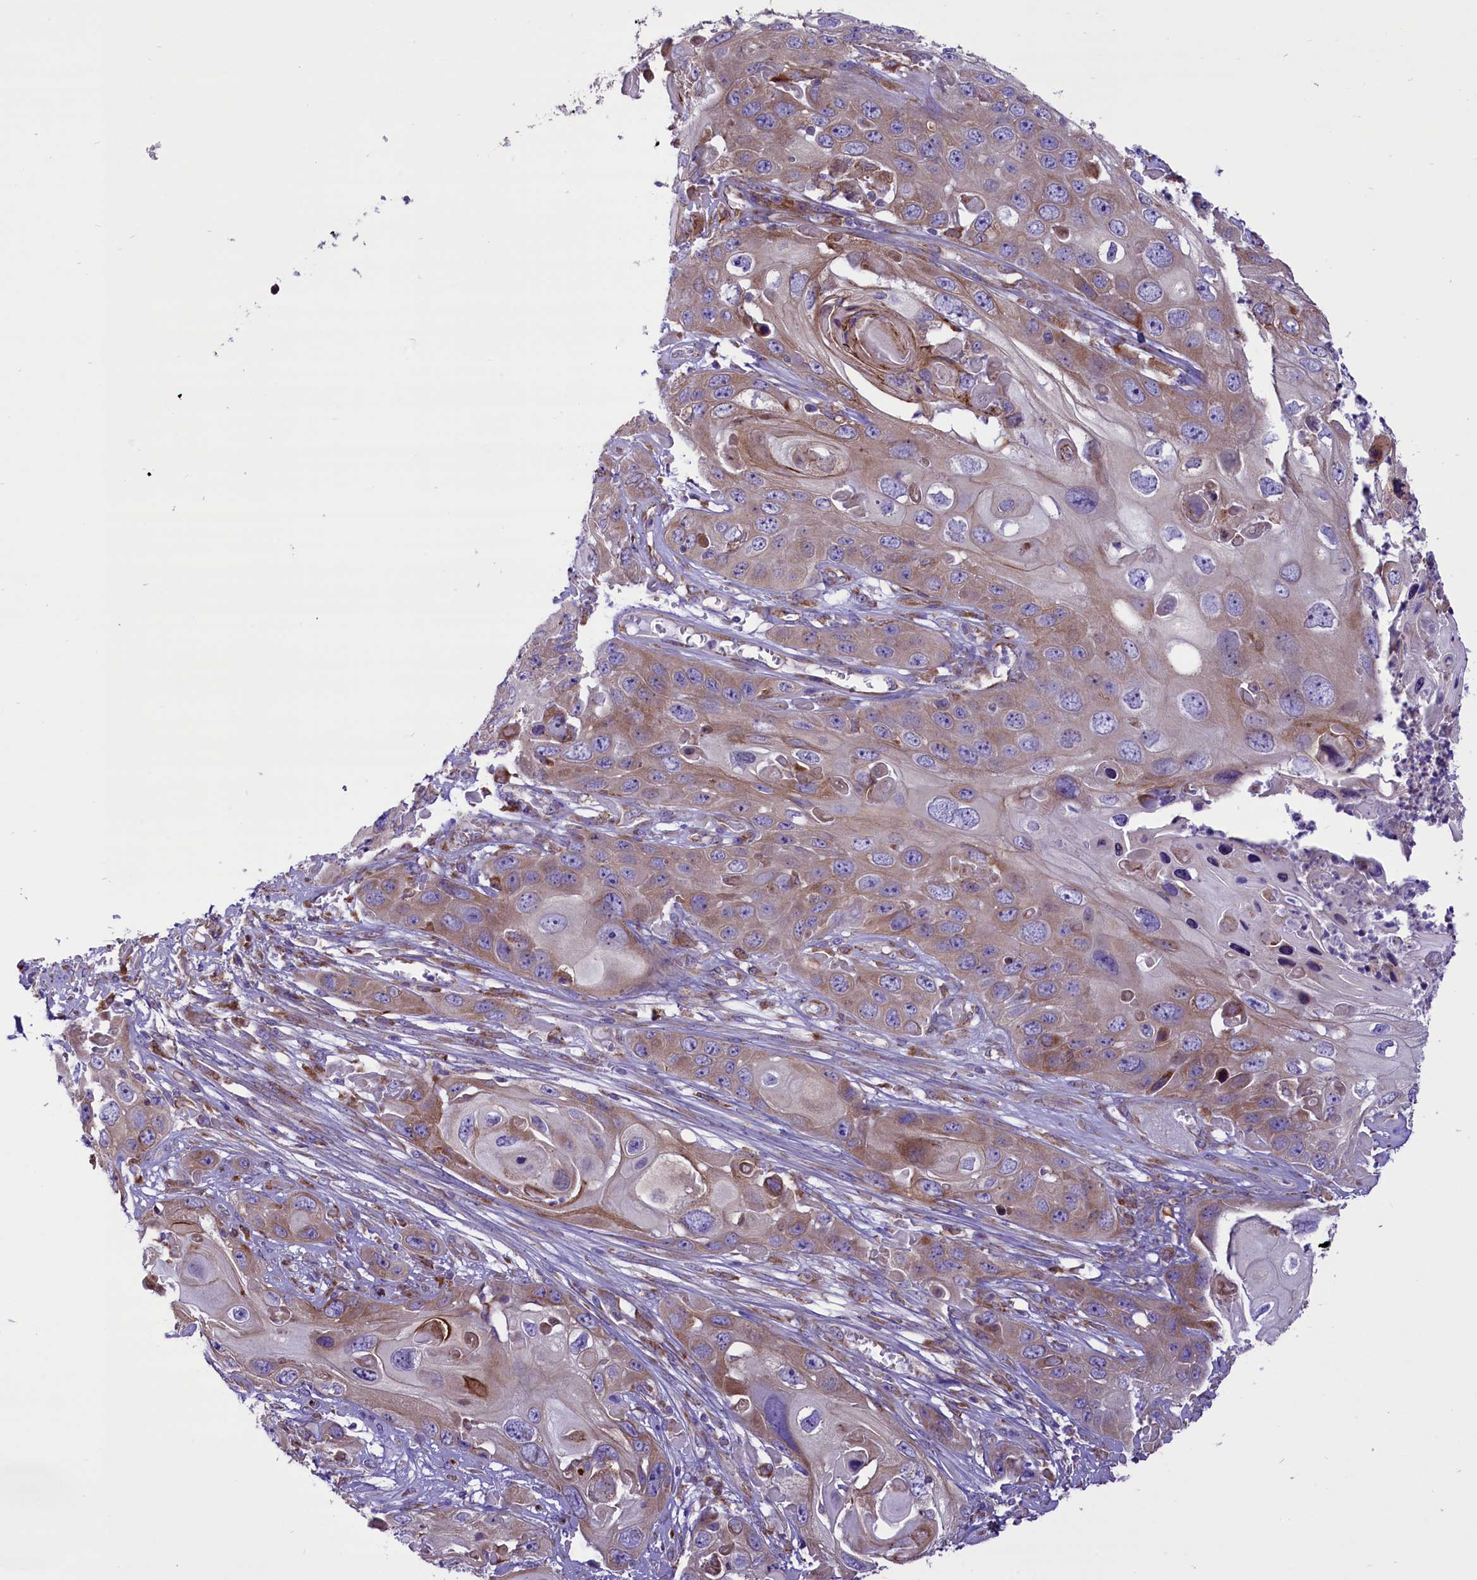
{"staining": {"intensity": "moderate", "quantity": "25%-75%", "location": "cytoplasmic/membranous"}, "tissue": "skin cancer", "cell_type": "Tumor cells", "image_type": "cancer", "snomed": [{"axis": "morphology", "description": "Squamous cell carcinoma, NOS"}, {"axis": "topography", "description": "Skin"}], "caption": "Protein staining demonstrates moderate cytoplasmic/membranous positivity in about 25%-75% of tumor cells in skin cancer (squamous cell carcinoma). (DAB (3,3'-diaminobenzidine) IHC, brown staining for protein, blue staining for nuclei).", "gene": "PTPRU", "patient": {"sex": "male", "age": 55}}